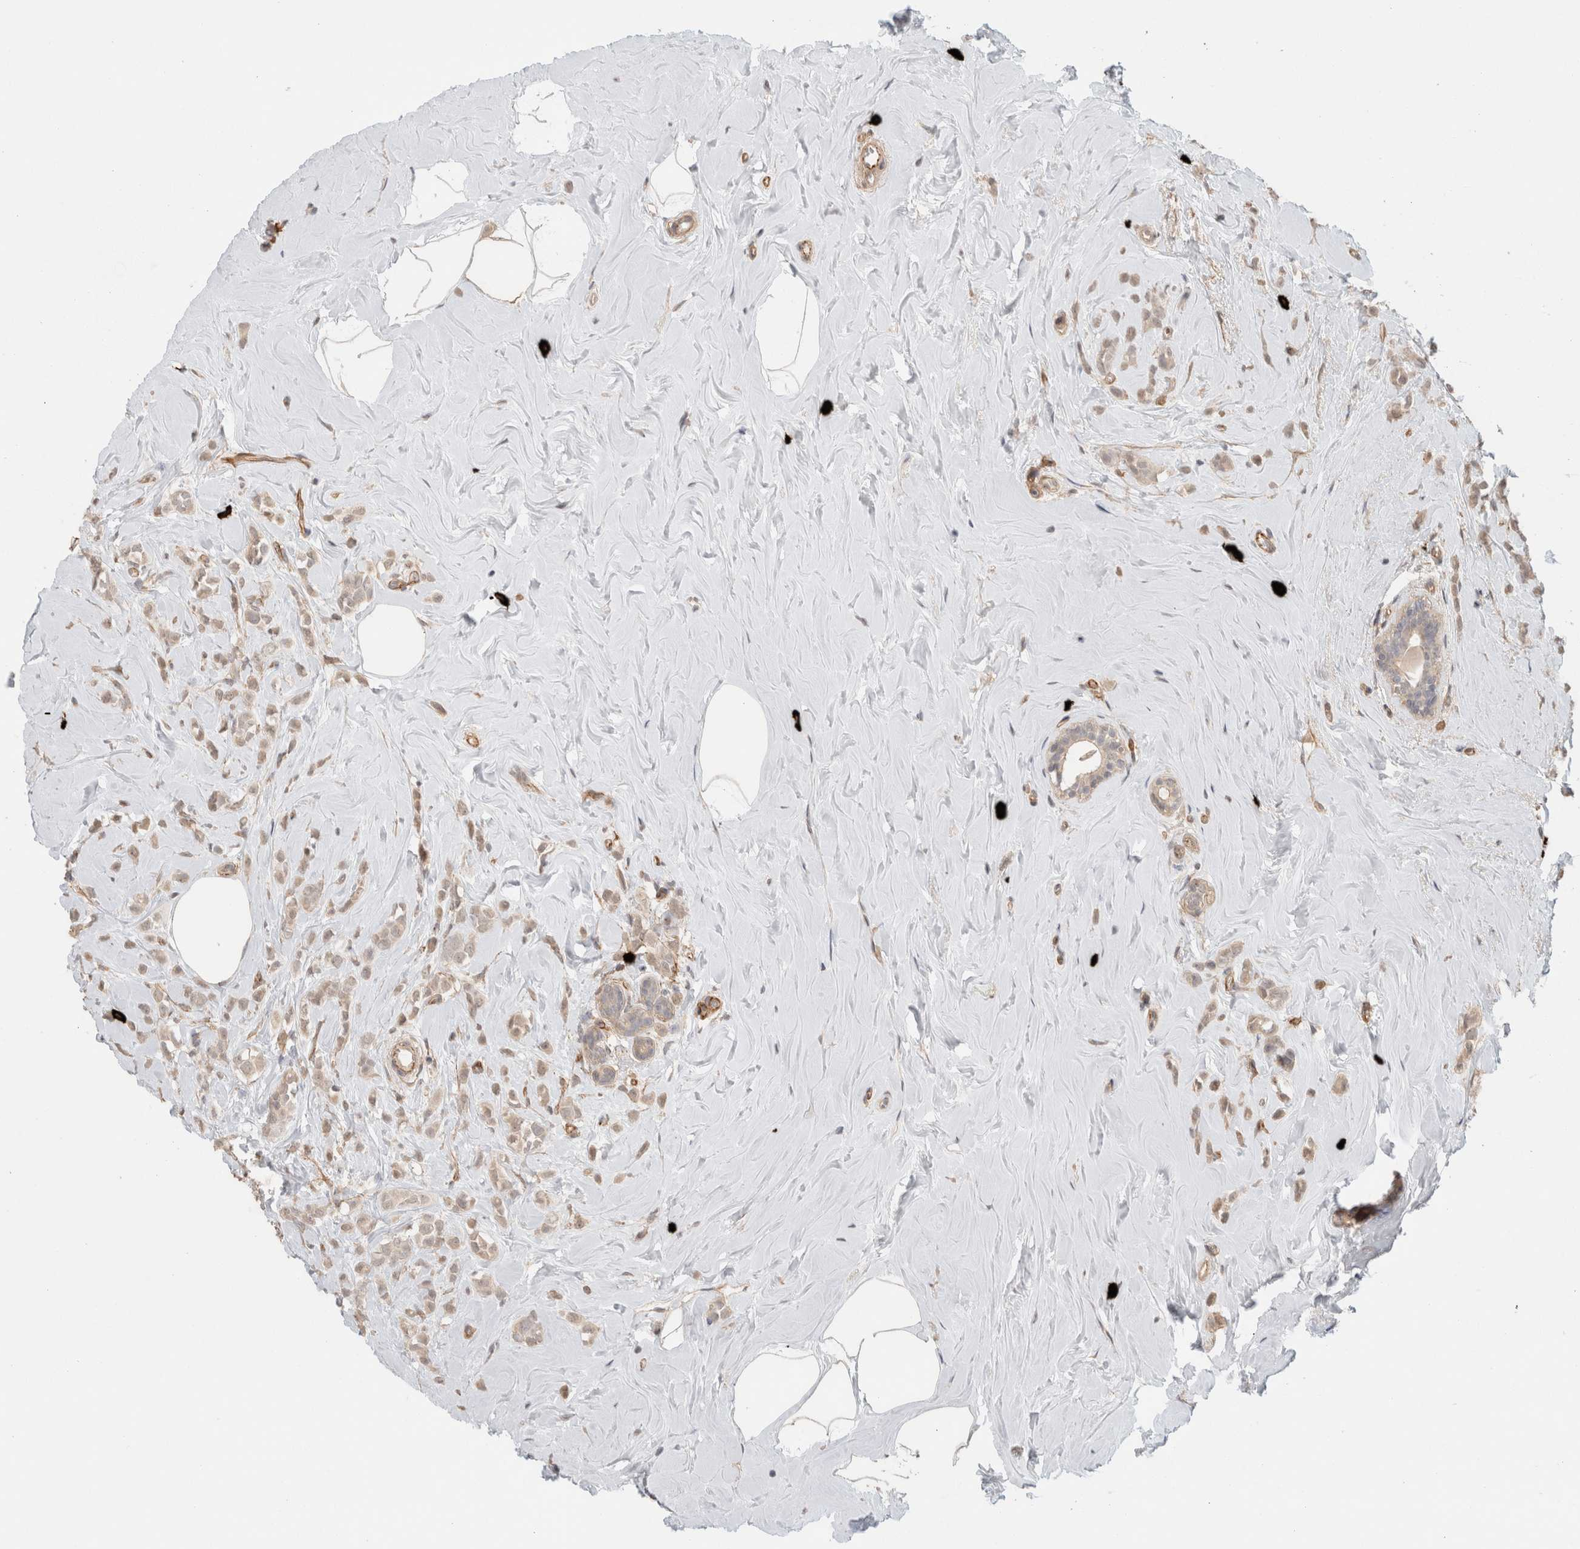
{"staining": {"intensity": "weak", "quantity": ">75%", "location": "cytoplasmic/membranous"}, "tissue": "breast cancer", "cell_type": "Tumor cells", "image_type": "cancer", "snomed": [{"axis": "morphology", "description": "Lobular carcinoma"}, {"axis": "topography", "description": "Breast"}], "caption": "Protein expression analysis of lobular carcinoma (breast) shows weak cytoplasmic/membranous positivity in about >75% of tumor cells. (DAB IHC, brown staining for protein, blue staining for nuclei).", "gene": "HSPG2", "patient": {"sex": "female", "age": 47}}